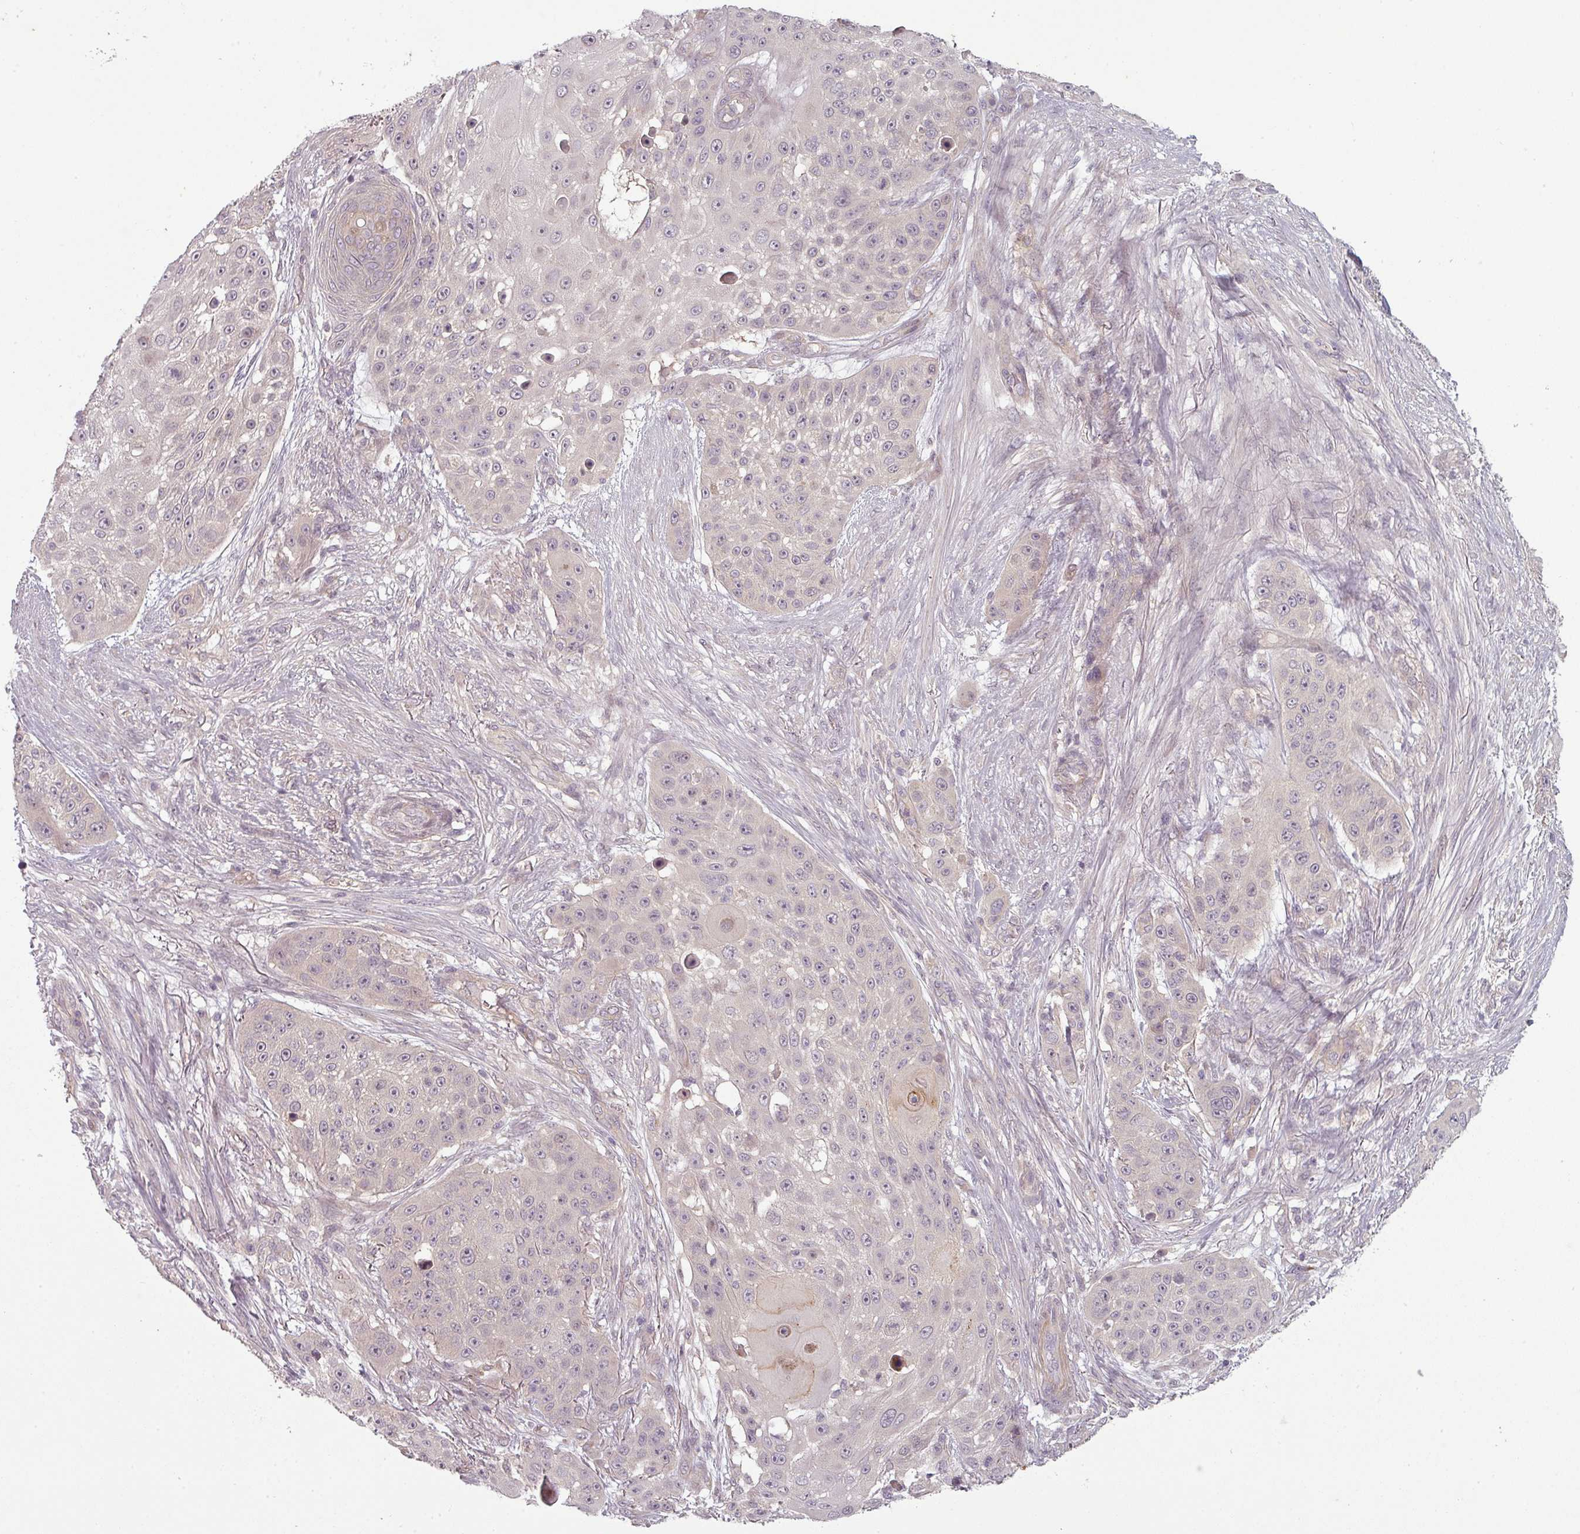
{"staining": {"intensity": "weak", "quantity": "<25%", "location": "cytoplasmic/membranous"}, "tissue": "skin cancer", "cell_type": "Tumor cells", "image_type": "cancer", "snomed": [{"axis": "morphology", "description": "Squamous cell carcinoma, NOS"}, {"axis": "topography", "description": "Skin"}], "caption": "A photomicrograph of skin squamous cell carcinoma stained for a protein shows no brown staining in tumor cells.", "gene": "SLC16A9", "patient": {"sex": "female", "age": 86}}